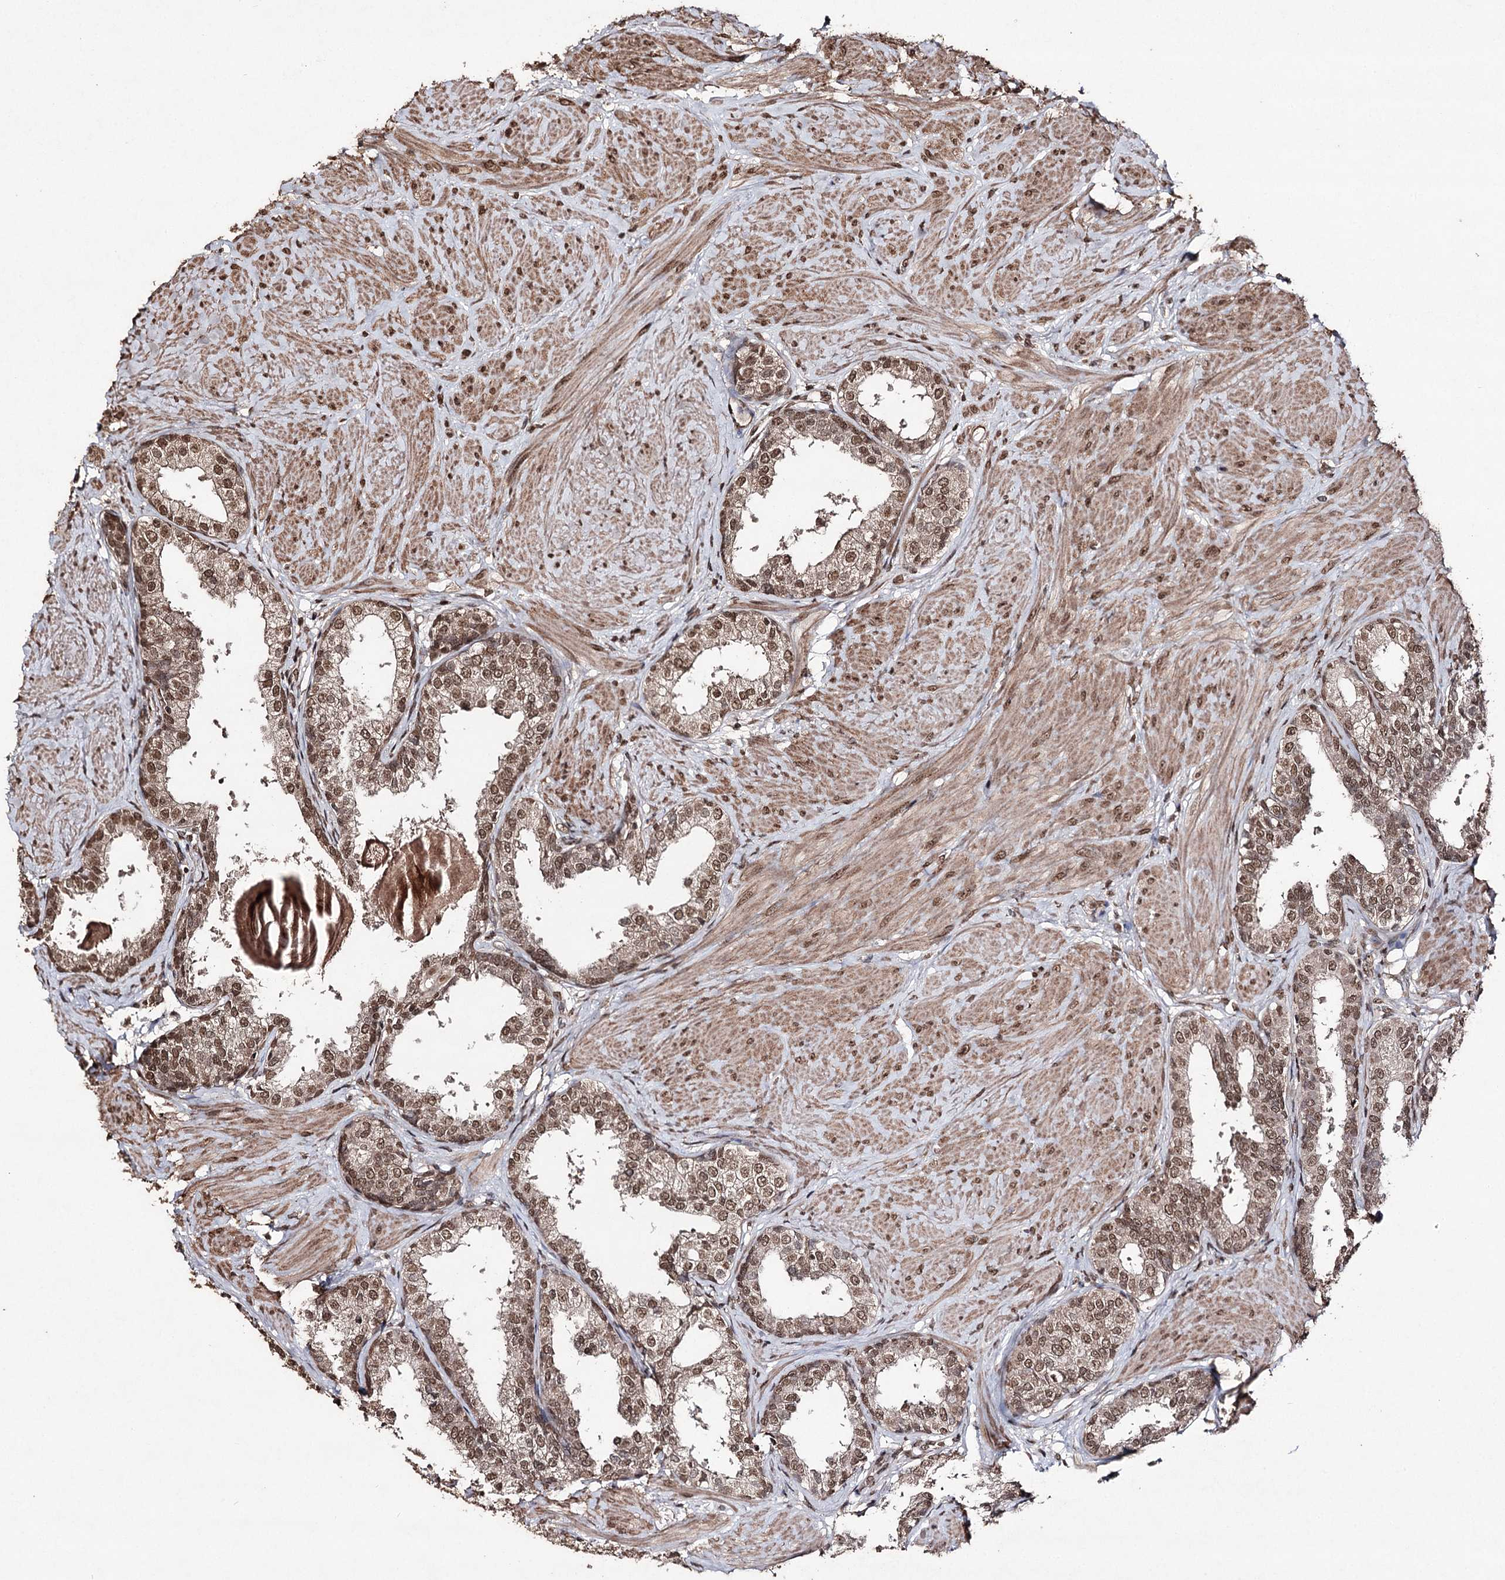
{"staining": {"intensity": "moderate", "quantity": ">75%", "location": "nuclear"}, "tissue": "prostate", "cell_type": "Glandular cells", "image_type": "normal", "snomed": [{"axis": "morphology", "description": "Normal tissue, NOS"}, {"axis": "topography", "description": "Prostate"}], "caption": "Moderate nuclear protein positivity is seen in about >75% of glandular cells in prostate. (Stains: DAB (3,3'-diaminobenzidine) in brown, nuclei in blue, Microscopy: brightfield microscopy at high magnification).", "gene": "ATG14", "patient": {"sex": "male", "age": 48}}